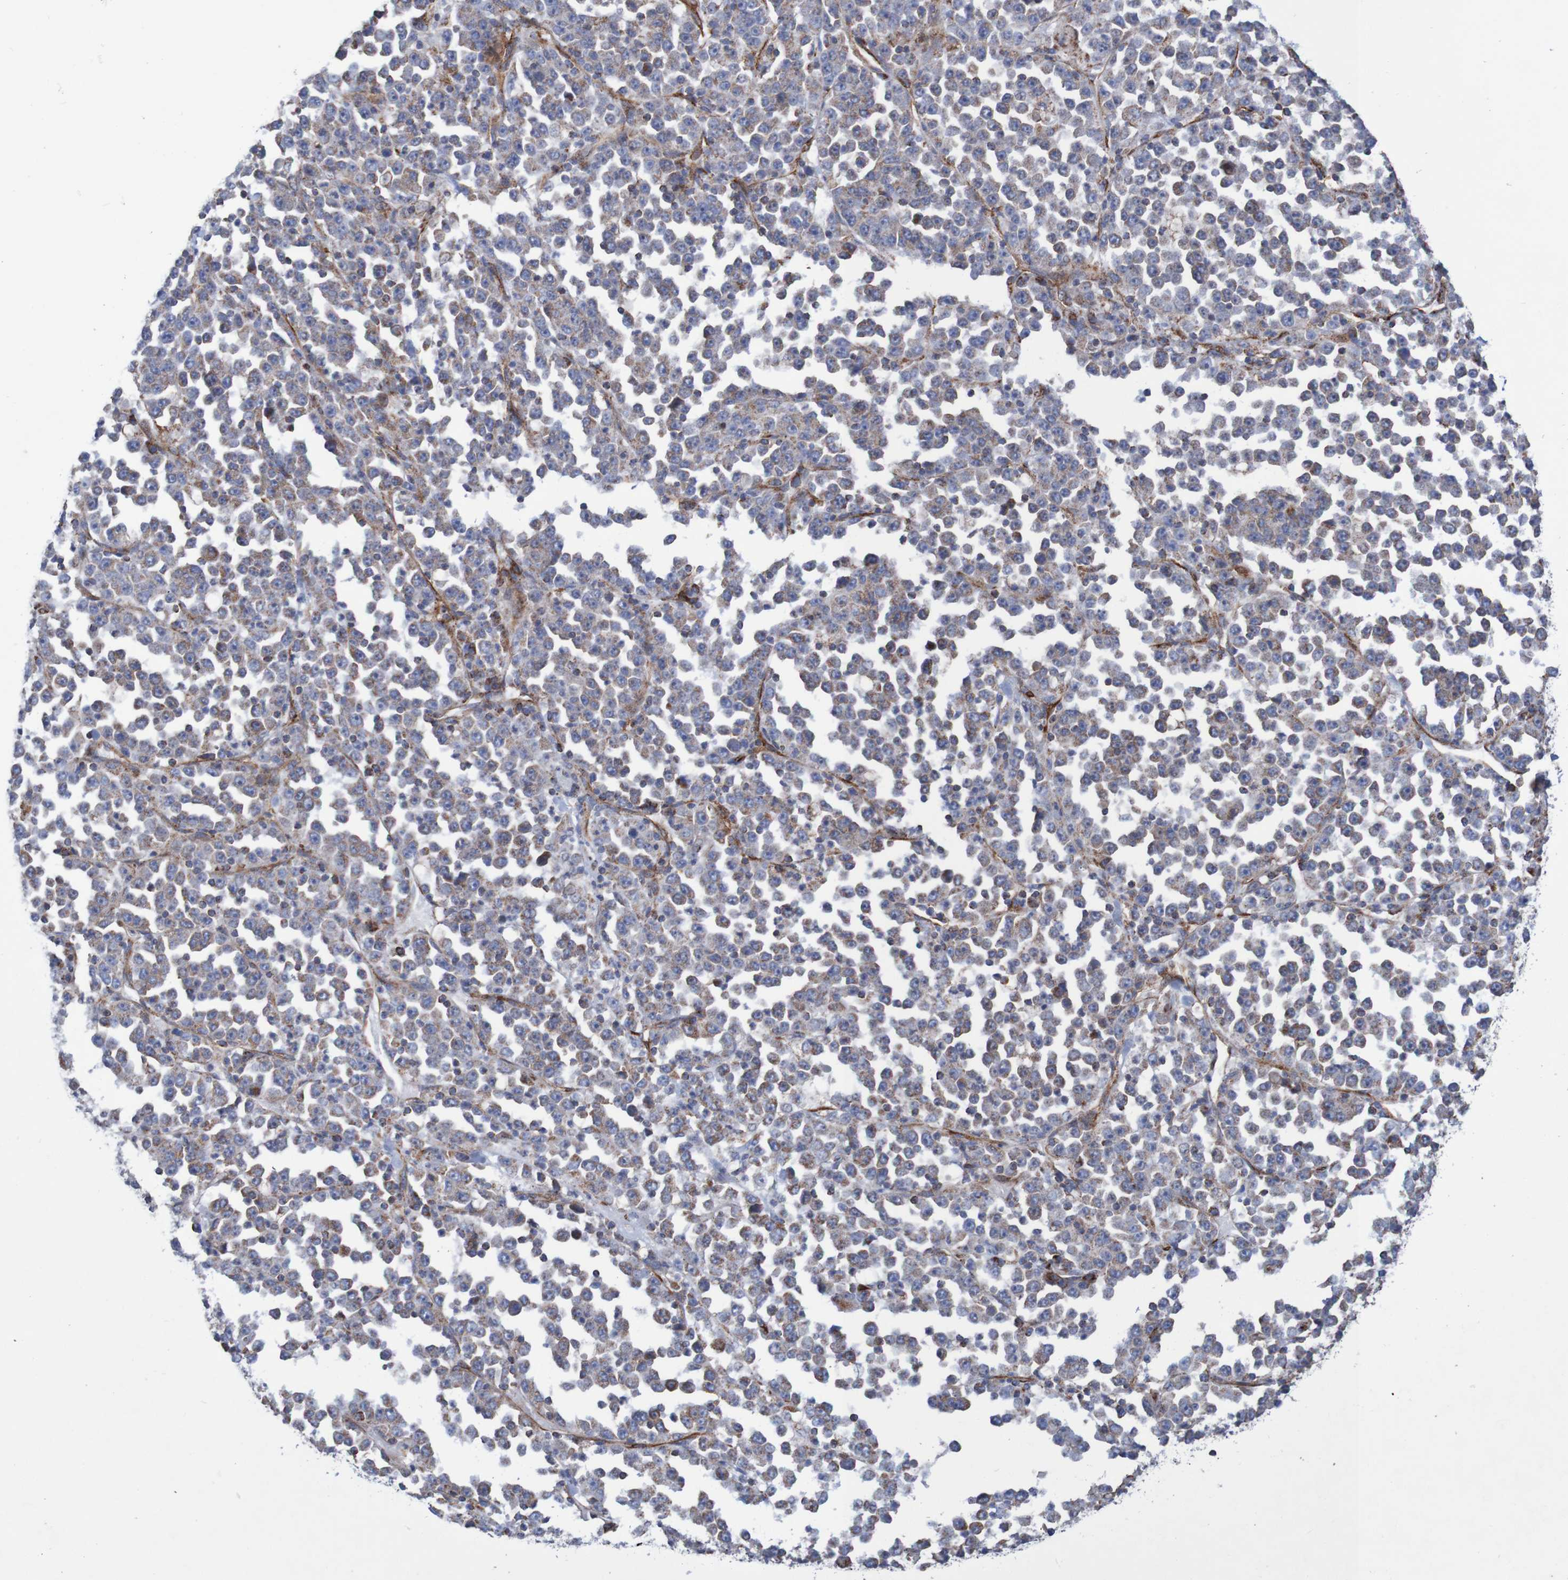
{"staining": {"intensity": "weak", "quantity": ">75%", "location": "cytoplasmic/membranous"}, "tissue": "stomach cancer", "cell_type": "Tumor cells", "image_type": "cancer", "snomed": [{"axis": "morphology", "description": "Normal tissue, NOS"}, {"axis": "morphology", "description": "Adenocarcinoma, NOS"}, {"axis": "topography", "description": "Stomach, upper"}, {"axis": "topography", "description": "Stomach"}], "caption": "Human adenocarcinoma (stomach) stained for a protein (brown) demonstrates weak cytoplasmic/membranous positive staining in approximately >75% of tumor cells.", "gene": "MMEL1", "patient": {"sex": "male", "age": 59}}